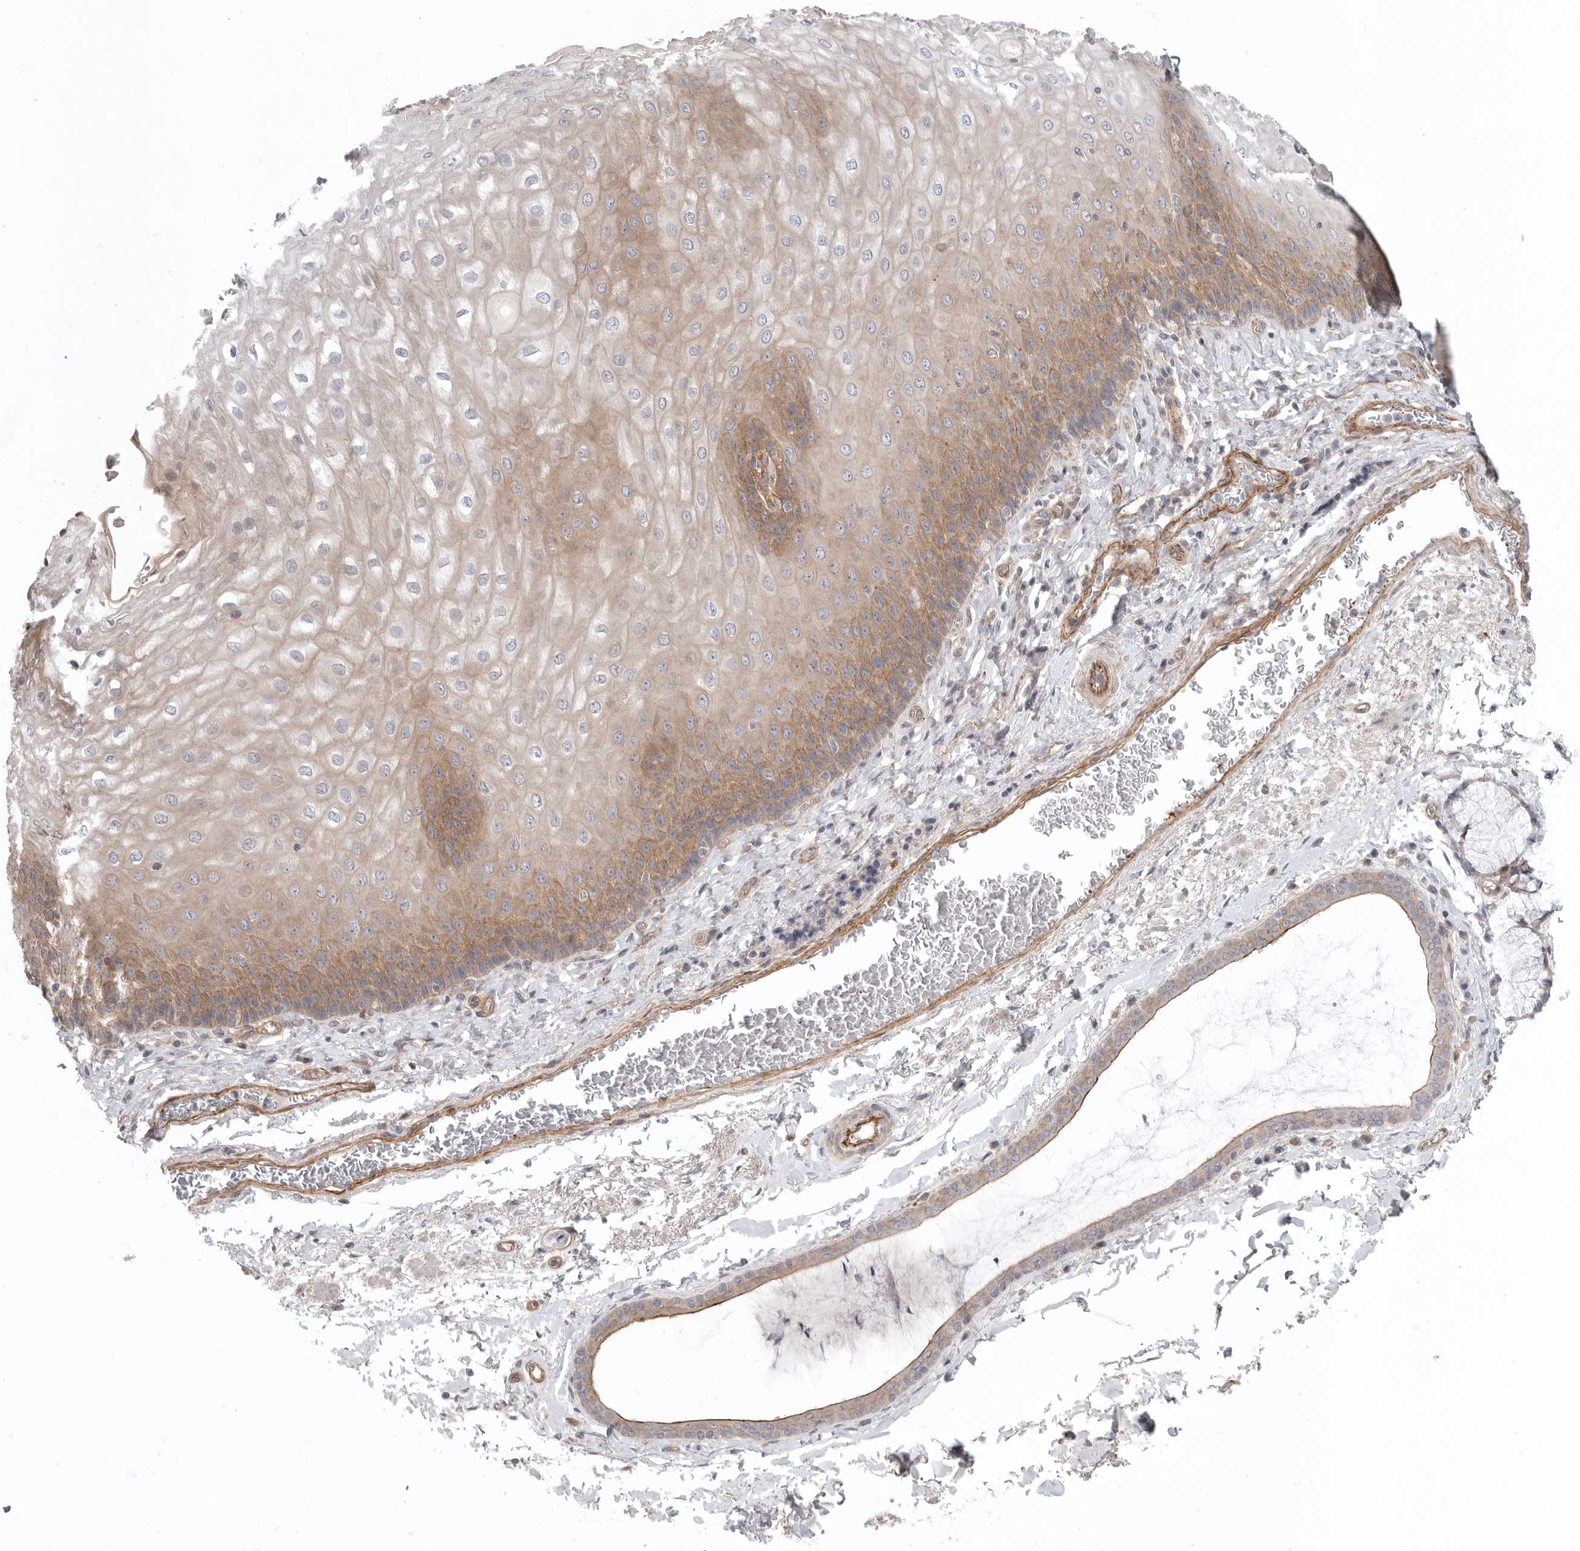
{"staining": {"intensity": "moderate", "quantity": ">75%", "location": "cytoplasmic/membranous"}, "tissue": "esophagus", "cell_type": "Squamous epithelial cells", "image_type": "normal", "snomed": [{"axis": "morphology", "description": "Normal tissue, NOS"}, {"axis": "topography", "description": "Esophagus"}], "caption": "Esophagus stained with a brown dye shows moderate cytoplasmic/membranous positive positivity in approximately >75% of squamous epithelial cells.", "gene": "LONRF1", "patient": {"sex": "male", "age": 54}}